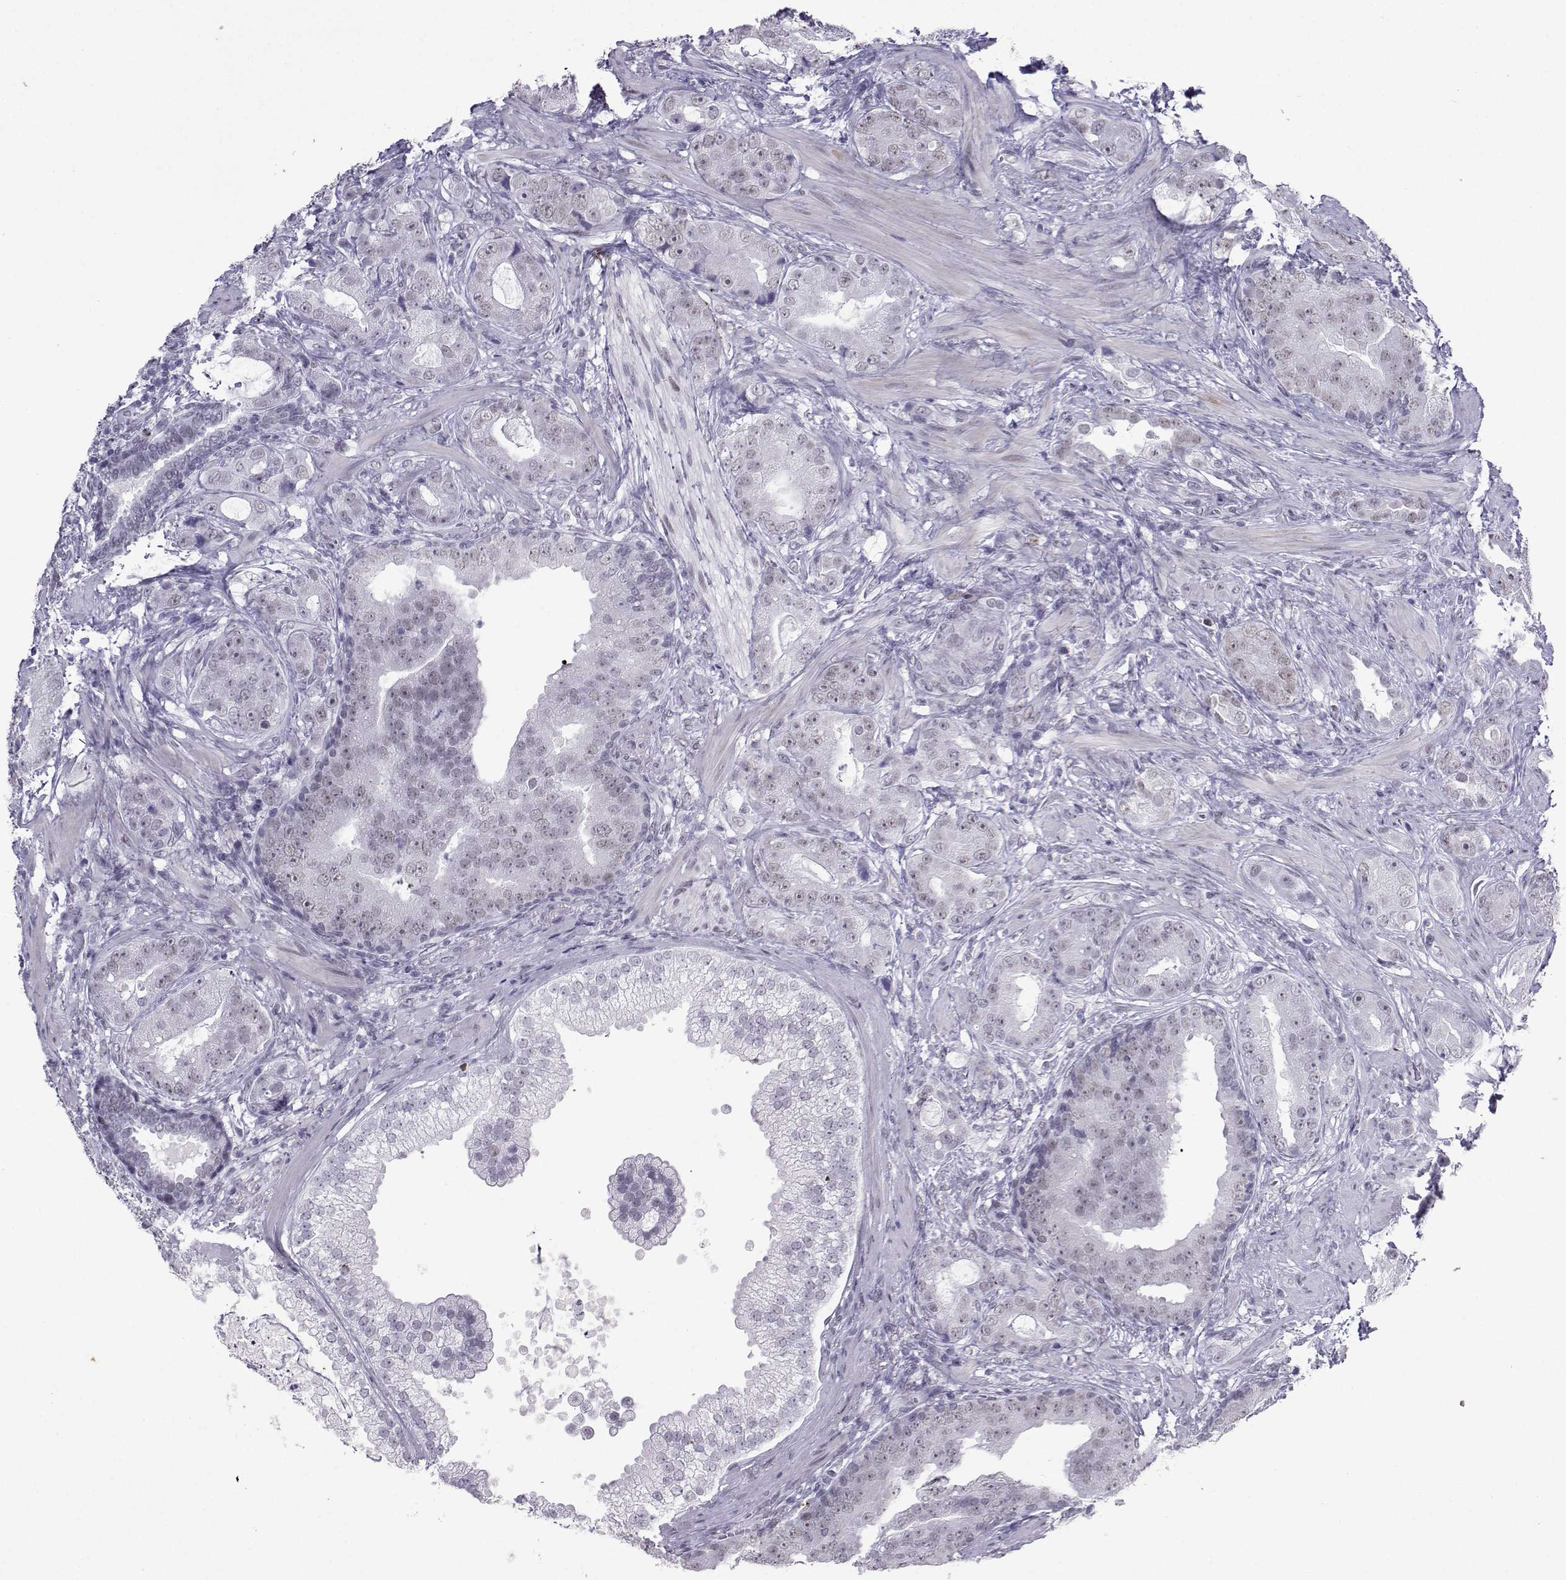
{"staining": {"intensity": "negative", "quantity": "none", "location": "none"}, "tissue": "prostate cancer", "cell_type": "Tumor cells", "image_type": "cancer", "snomed": [{"axis": "morphology", "description": "Adenocarcinoma, NOS"}, {"axis": "topography", "description": "Prostate"}], "caption": "Image shows no protein expression in tumor cells of adenocarcinoma (prostate) tissue.", "gene": "LORICRIN", "patient": {"sex": "male", "age": 57}}